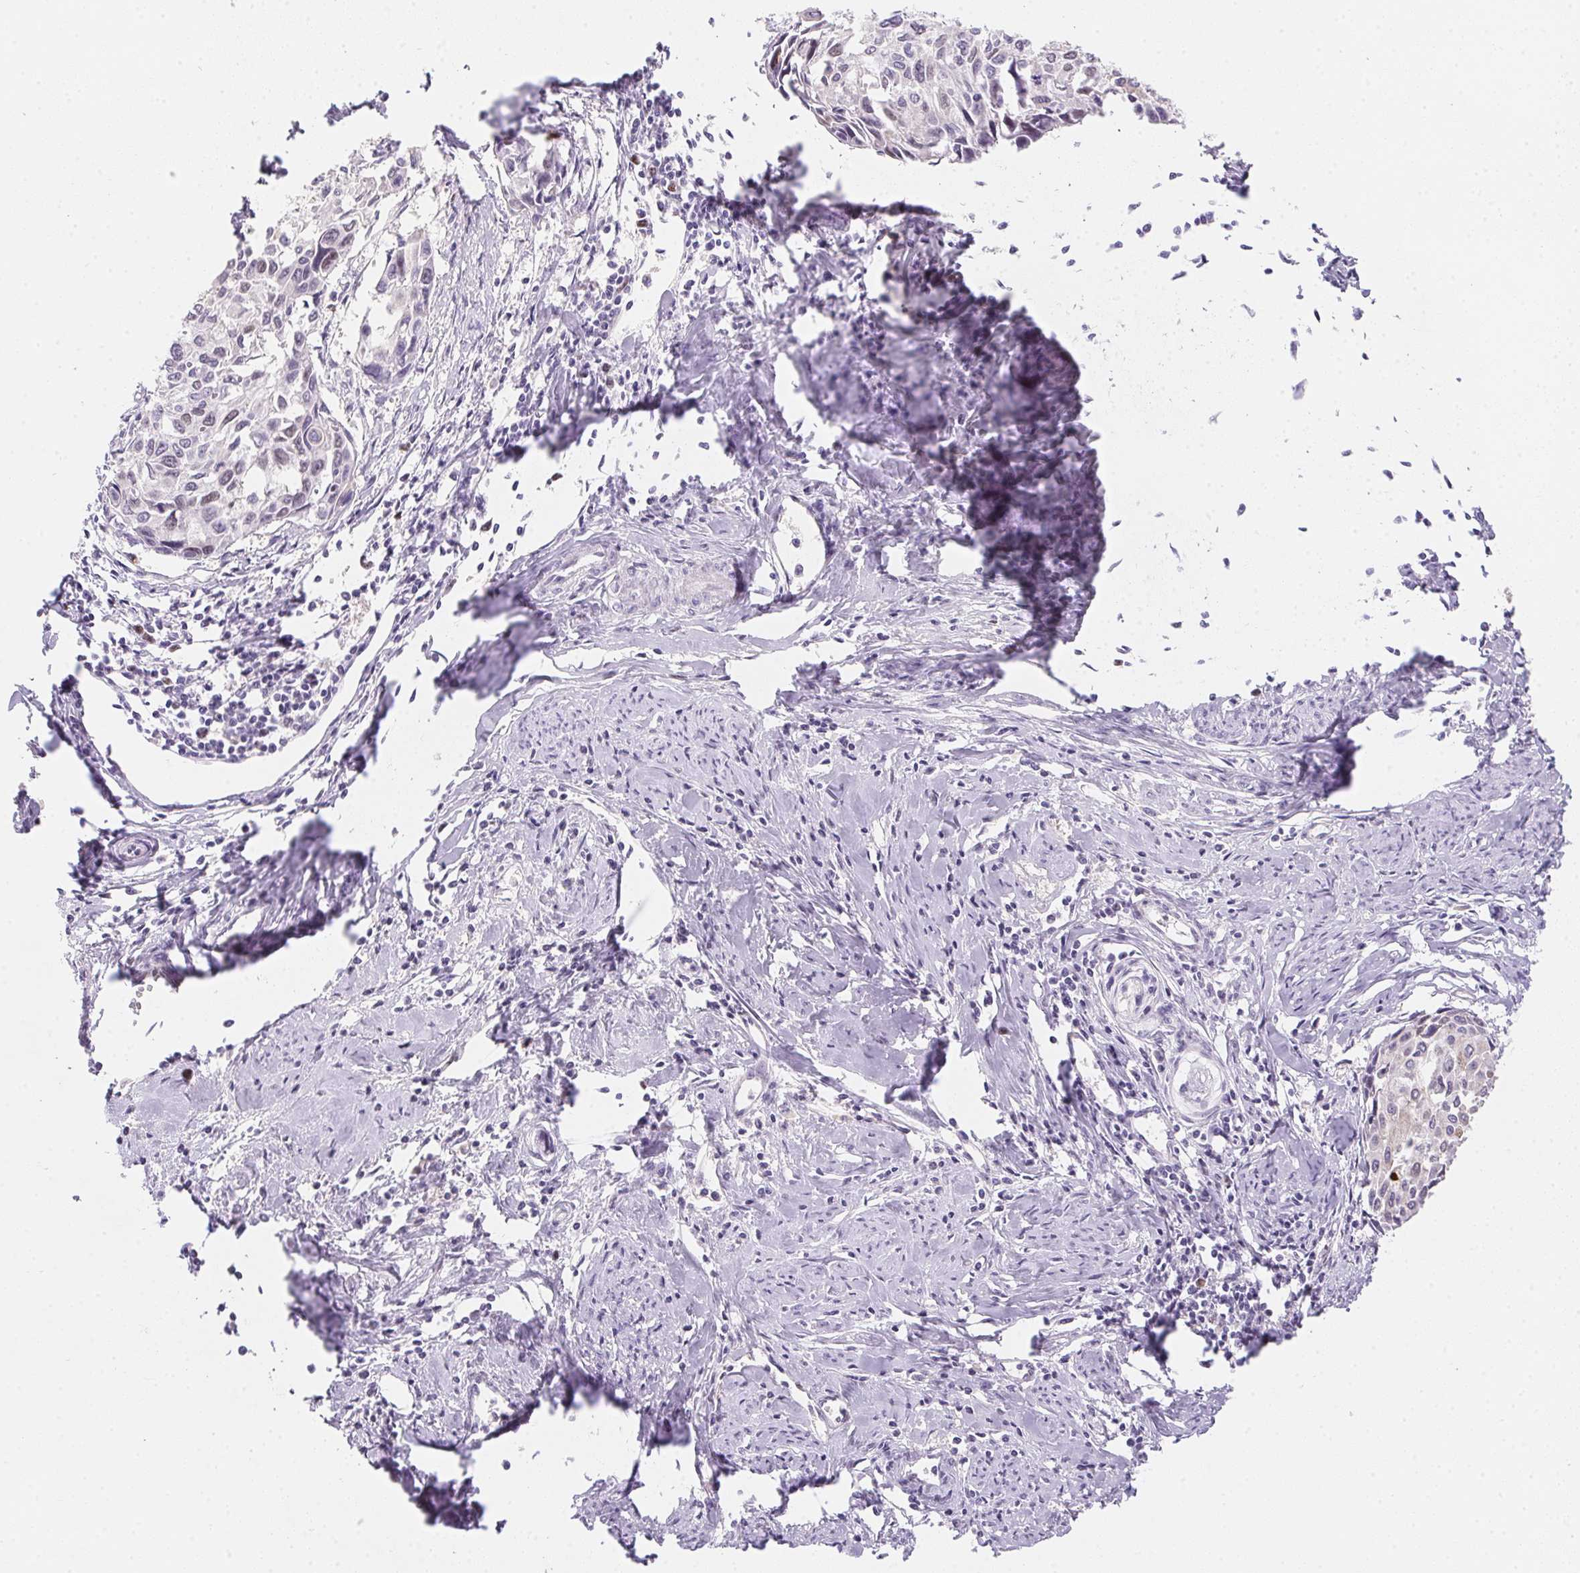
{"staining": {"intensity": "negative", "quantity": "none", "location": "none"}, "tissue": "cervical cancer", "cell_type": "Tumor cells", "image_type": "cancer", "snomed": [{"axis": "morphology", "description": "Squamous cell carcinoma, NOS"}, {"axis": "topography", "description": "Cervix"}], "caption": "Immunohistochemistry photomicrograph of human cervical cancer (squamous cell carcinoma) stained for a protein (brown), which displays no staining in tumor cells.", "gene": "HELLS", "patient": {"sex": "female", "age": 50}}